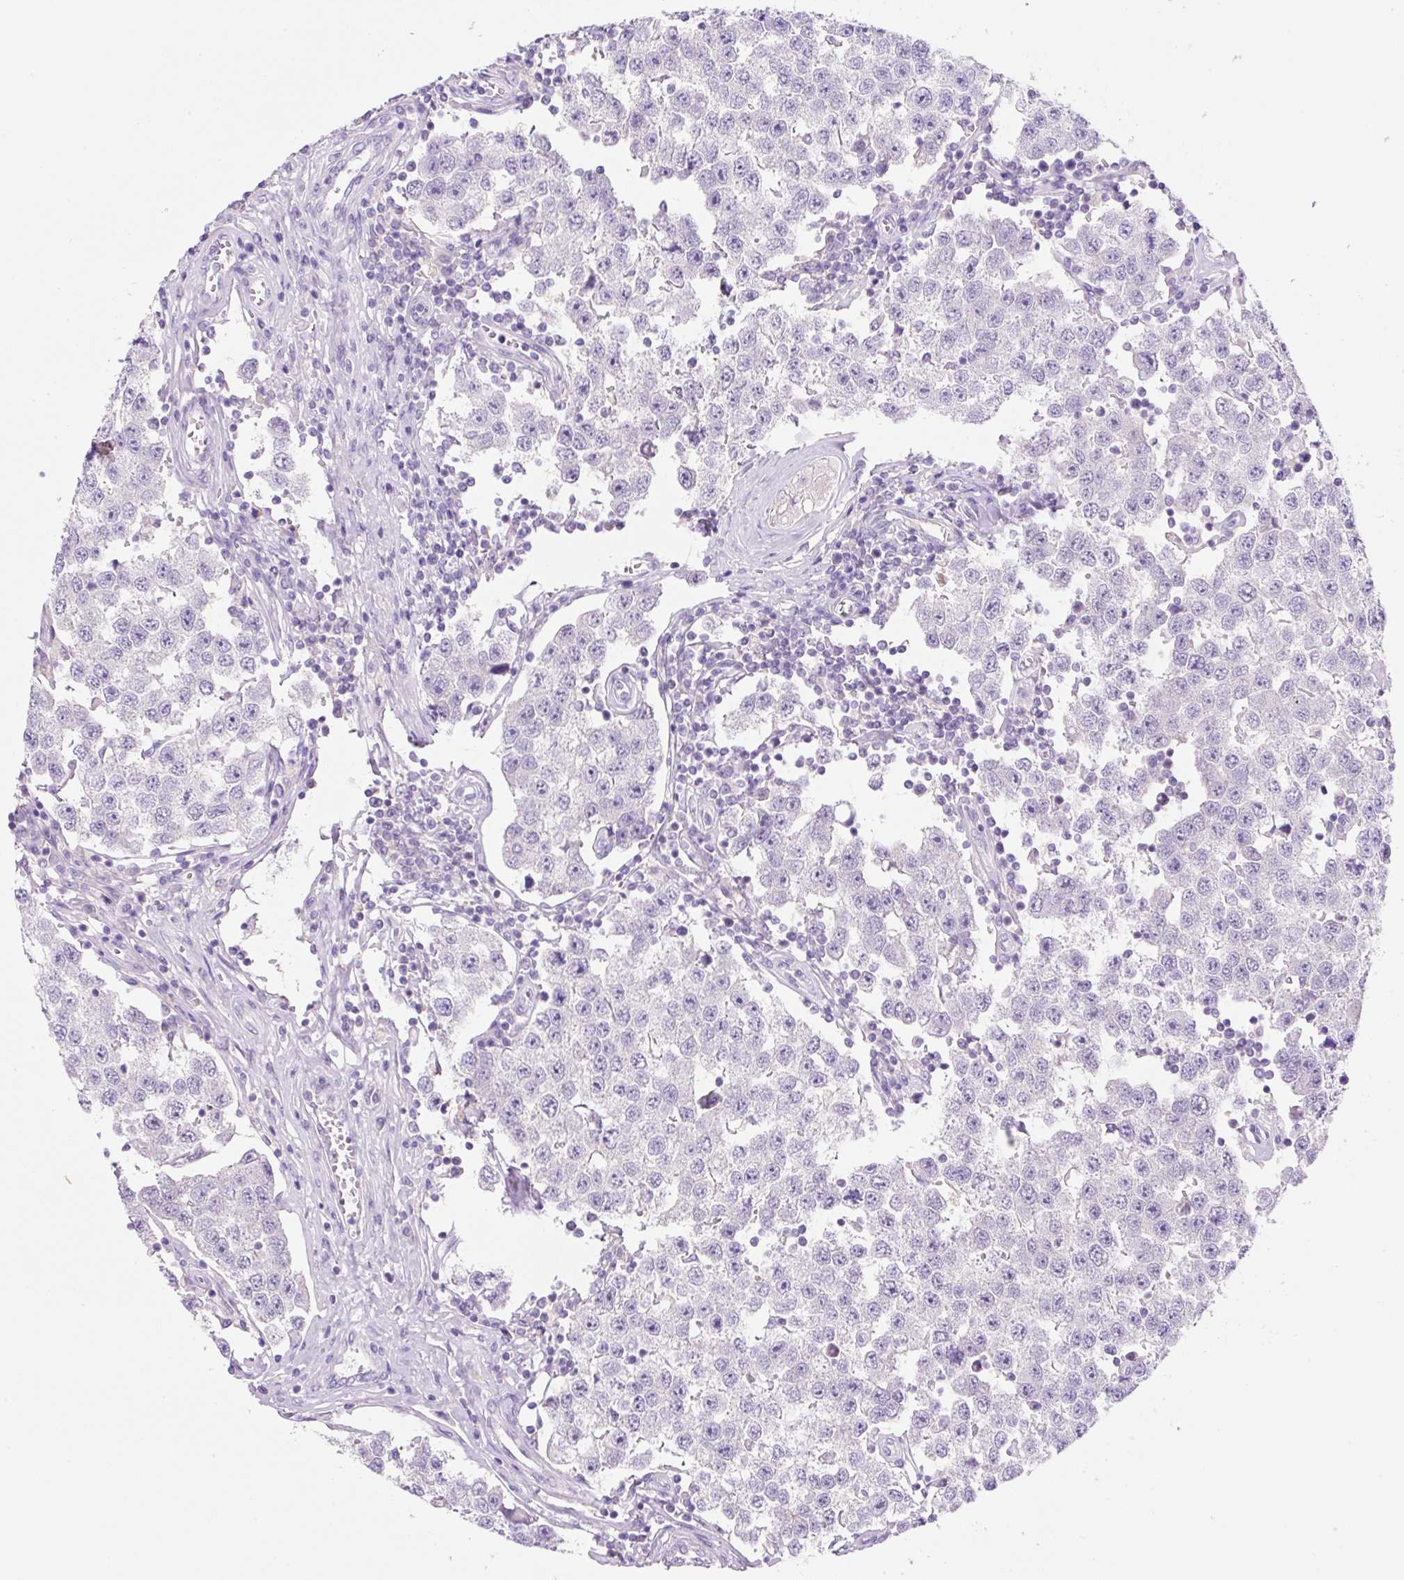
{"staining": {"intensity": "negative", "quantity": "none", "location": "none"}, "tissue": "testis cancer", "cell_type": "Tumor cells", "image_type": "cancer", "snomed": [{"axis": "morphology", "description": "Seminoma, NOS"}, {"axis": "topography", "description": "Testis"}], "caption": "Tumor cells are negative for protein expression in human testis cancer. Brightfield microscopy of immunohistochemistry stained with DAB (3,3'-diaminobenzidine) (brown) and hematoxylin (blue), captured at high magnification.", "gene": "NDST3", "patient": {"sex": "male", "age": 34}}